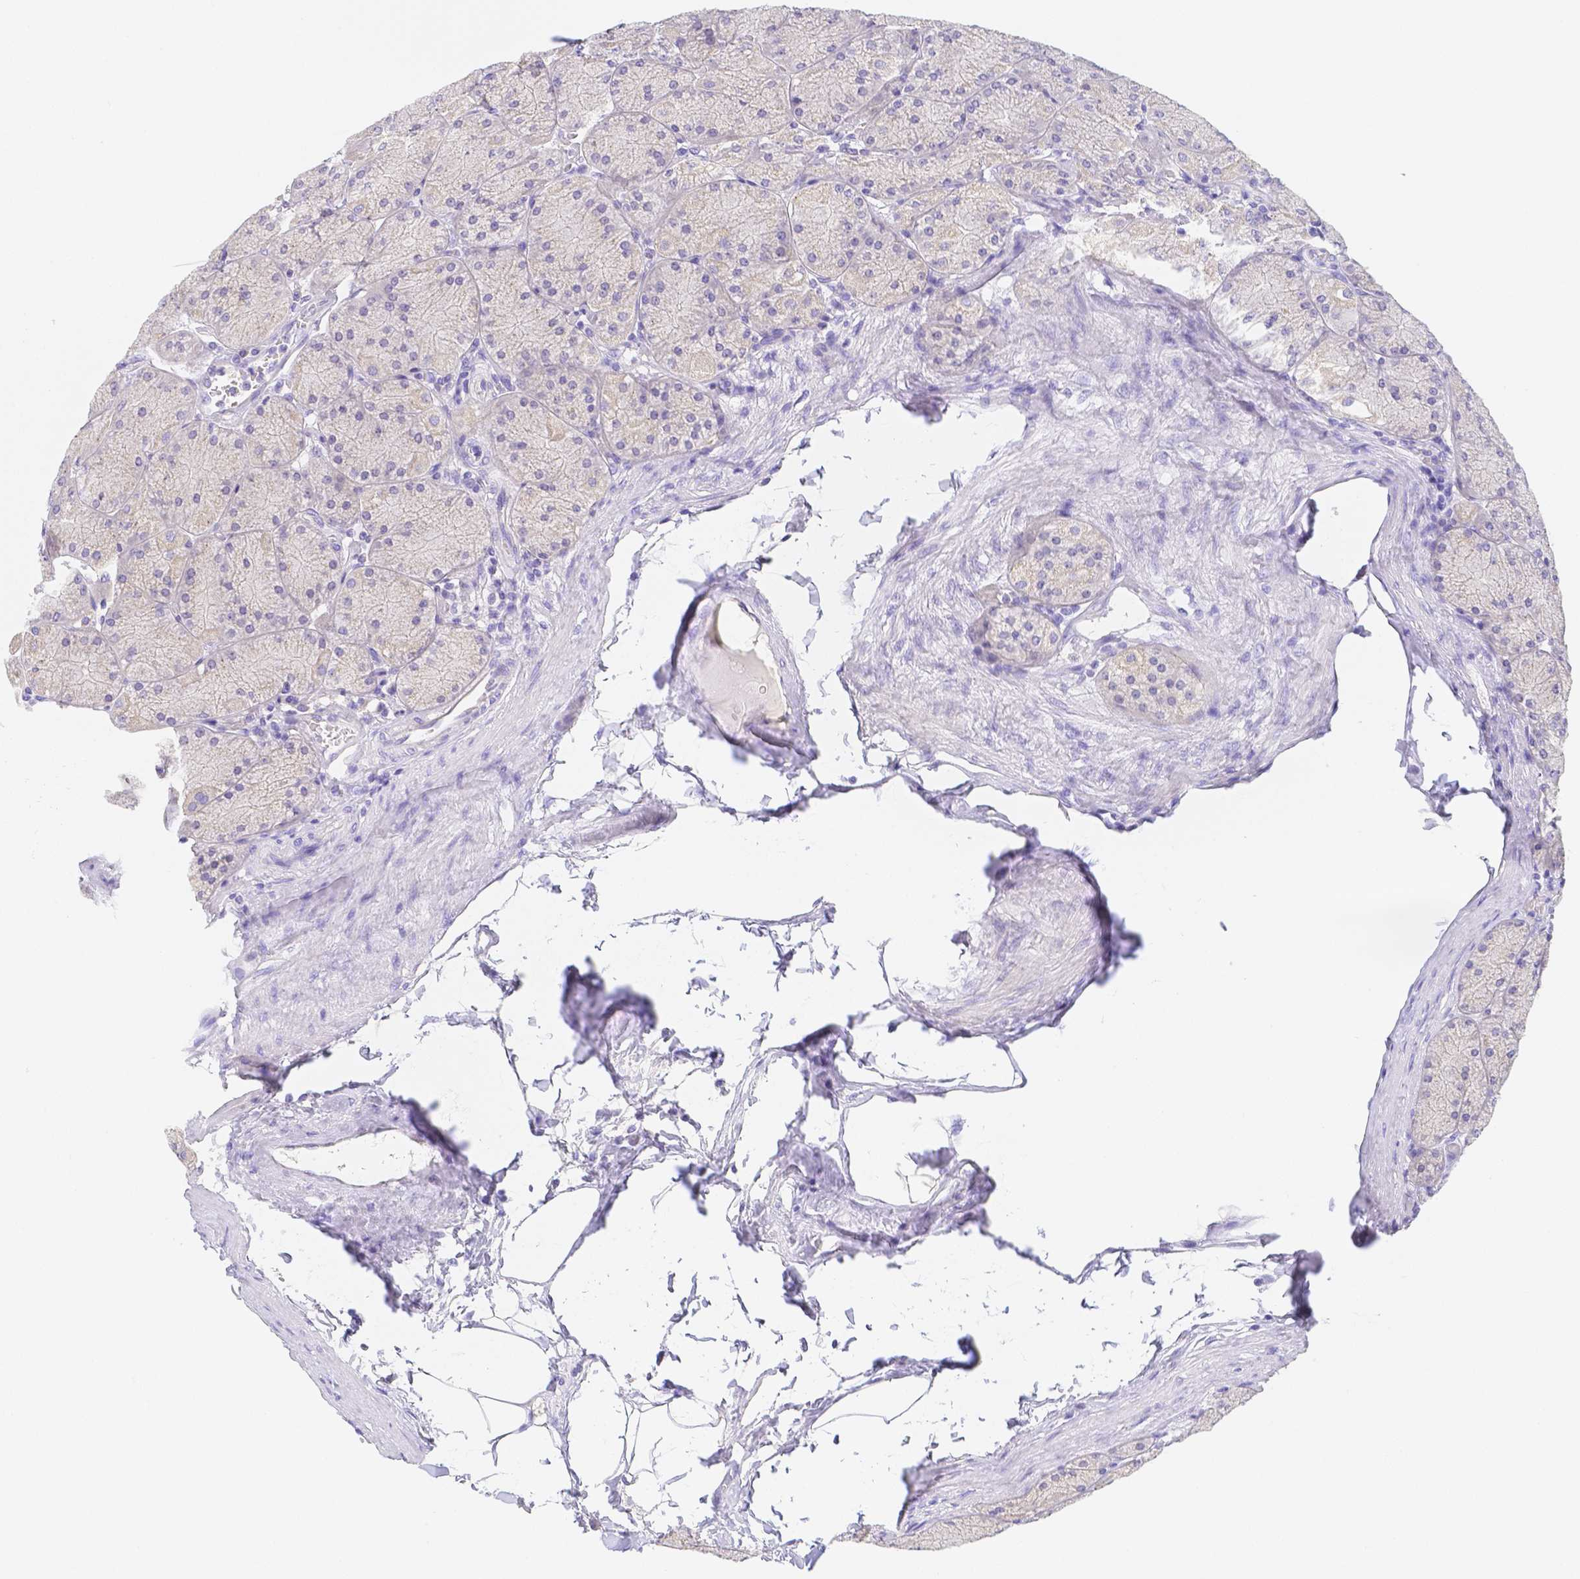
{"staining": {"intensity": "negative", "quantity": "none", "location": "none"}, "tissue": "stomach", "cell_type": "Glandular cells", "image_type": "normal", "snomed": [{"axis": "morphology", "description": "Normal tissue, NOS"}, {"axis": "topography", "description": "Stomach, upper"}], "caption": "This is an immunohistochemistry micrograph of benign human stomach. There is no positivity in glandular cells.", "gene": "ZG16B", "patient": {"sex": "female", "age": 56}}